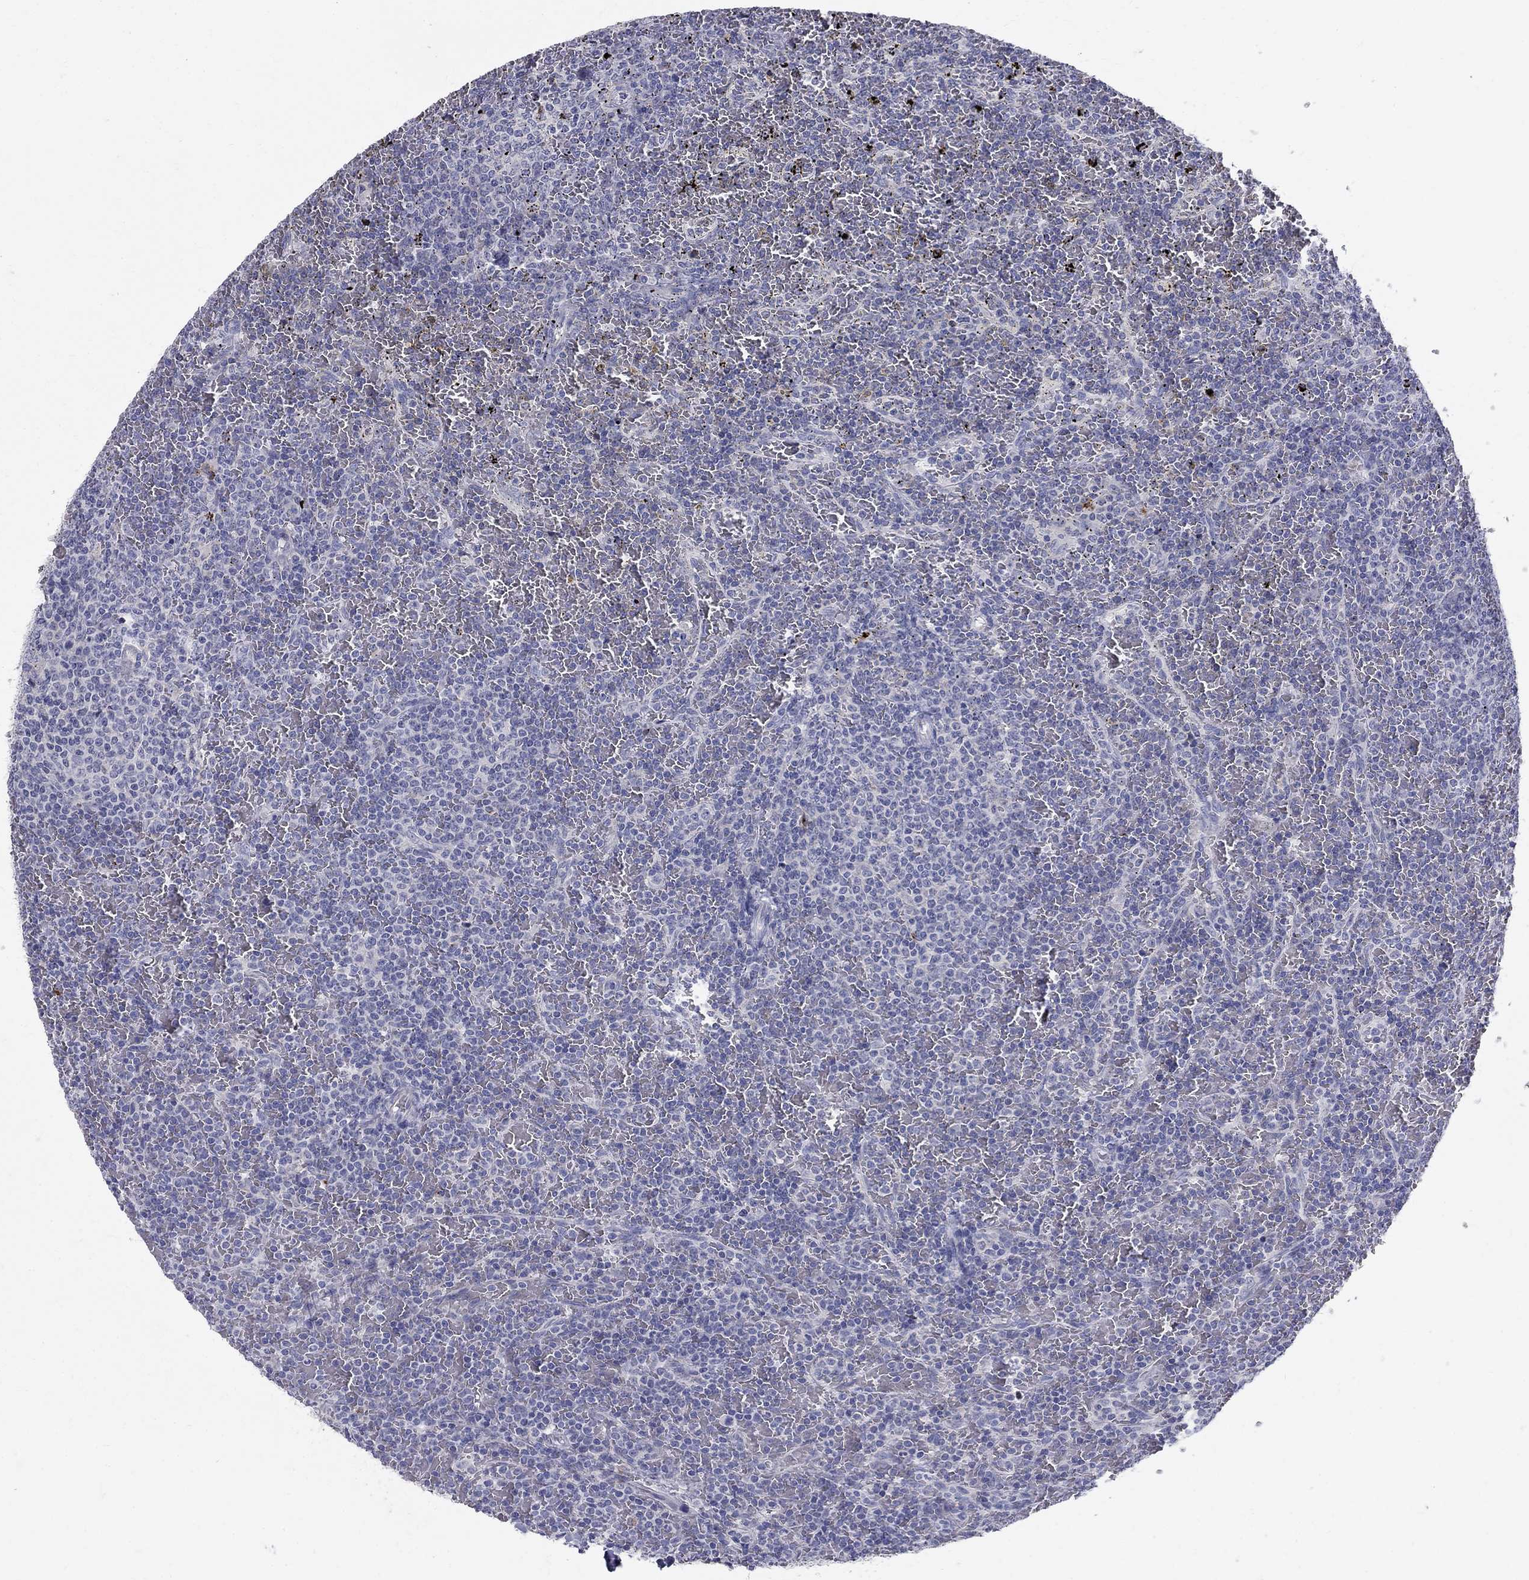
{"staining": {"intensity": "negative", "quantity": "none", "location": "none"}, "tissue": "lymphoma", "cell_type": "Tumor cells", "image_type": "cancer", "snomed": [{"axis": "morphology", "description": "Malignant lymphoma, non-Hodgkin's type, Low grade"}, {"axis": "topography", "description": "Spleen"}], "caption": "A micrograph of malignant lymphoma, non-Hodgkin's type (low-grade) stained for a protein shows no brown staining in tumor cells.", "gene": "TP53TG5", "patient": {"sex": "female", "age": 77}}